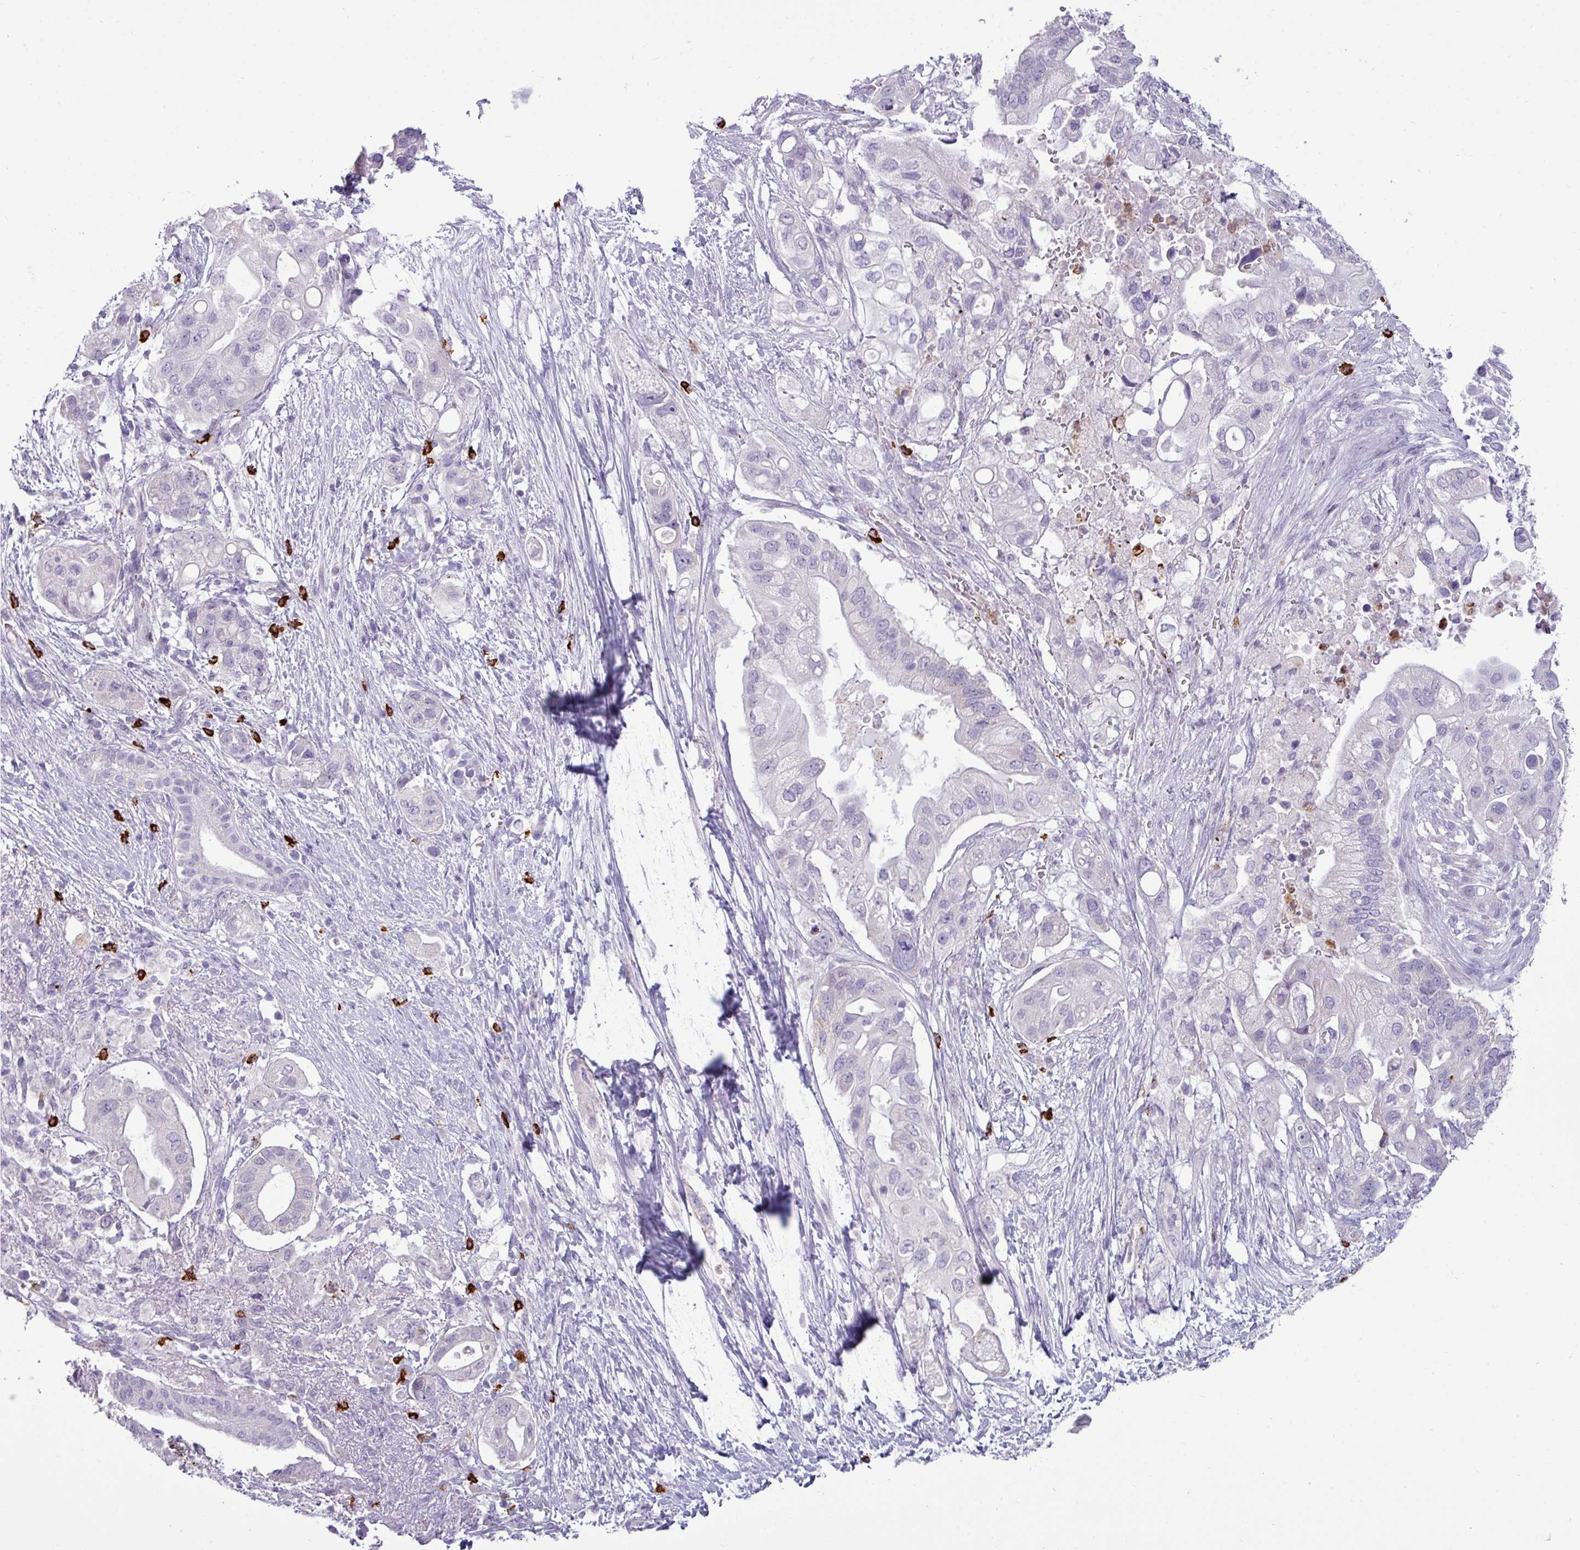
{"staining": {"intensity": "negative", "quantity": "none", "location": "none"}, "tissue": "pancreatic cancer", "cell_type": "Tumor cells", "image_type": "cancer", "snomed": [{"axis": "morphology", "description": "Adenocarcinoma, NOS"}, {"axis": "topography", "description": "Pancreas"}], "caption": "This is an immunohistochemistry (IHC) photomicrograph of pancreatic cancer (adenocarcinoma). There is no positivity in tumor cells.", "gene": "TRIM39", "patient": {"sex": "female", "age": 72}}